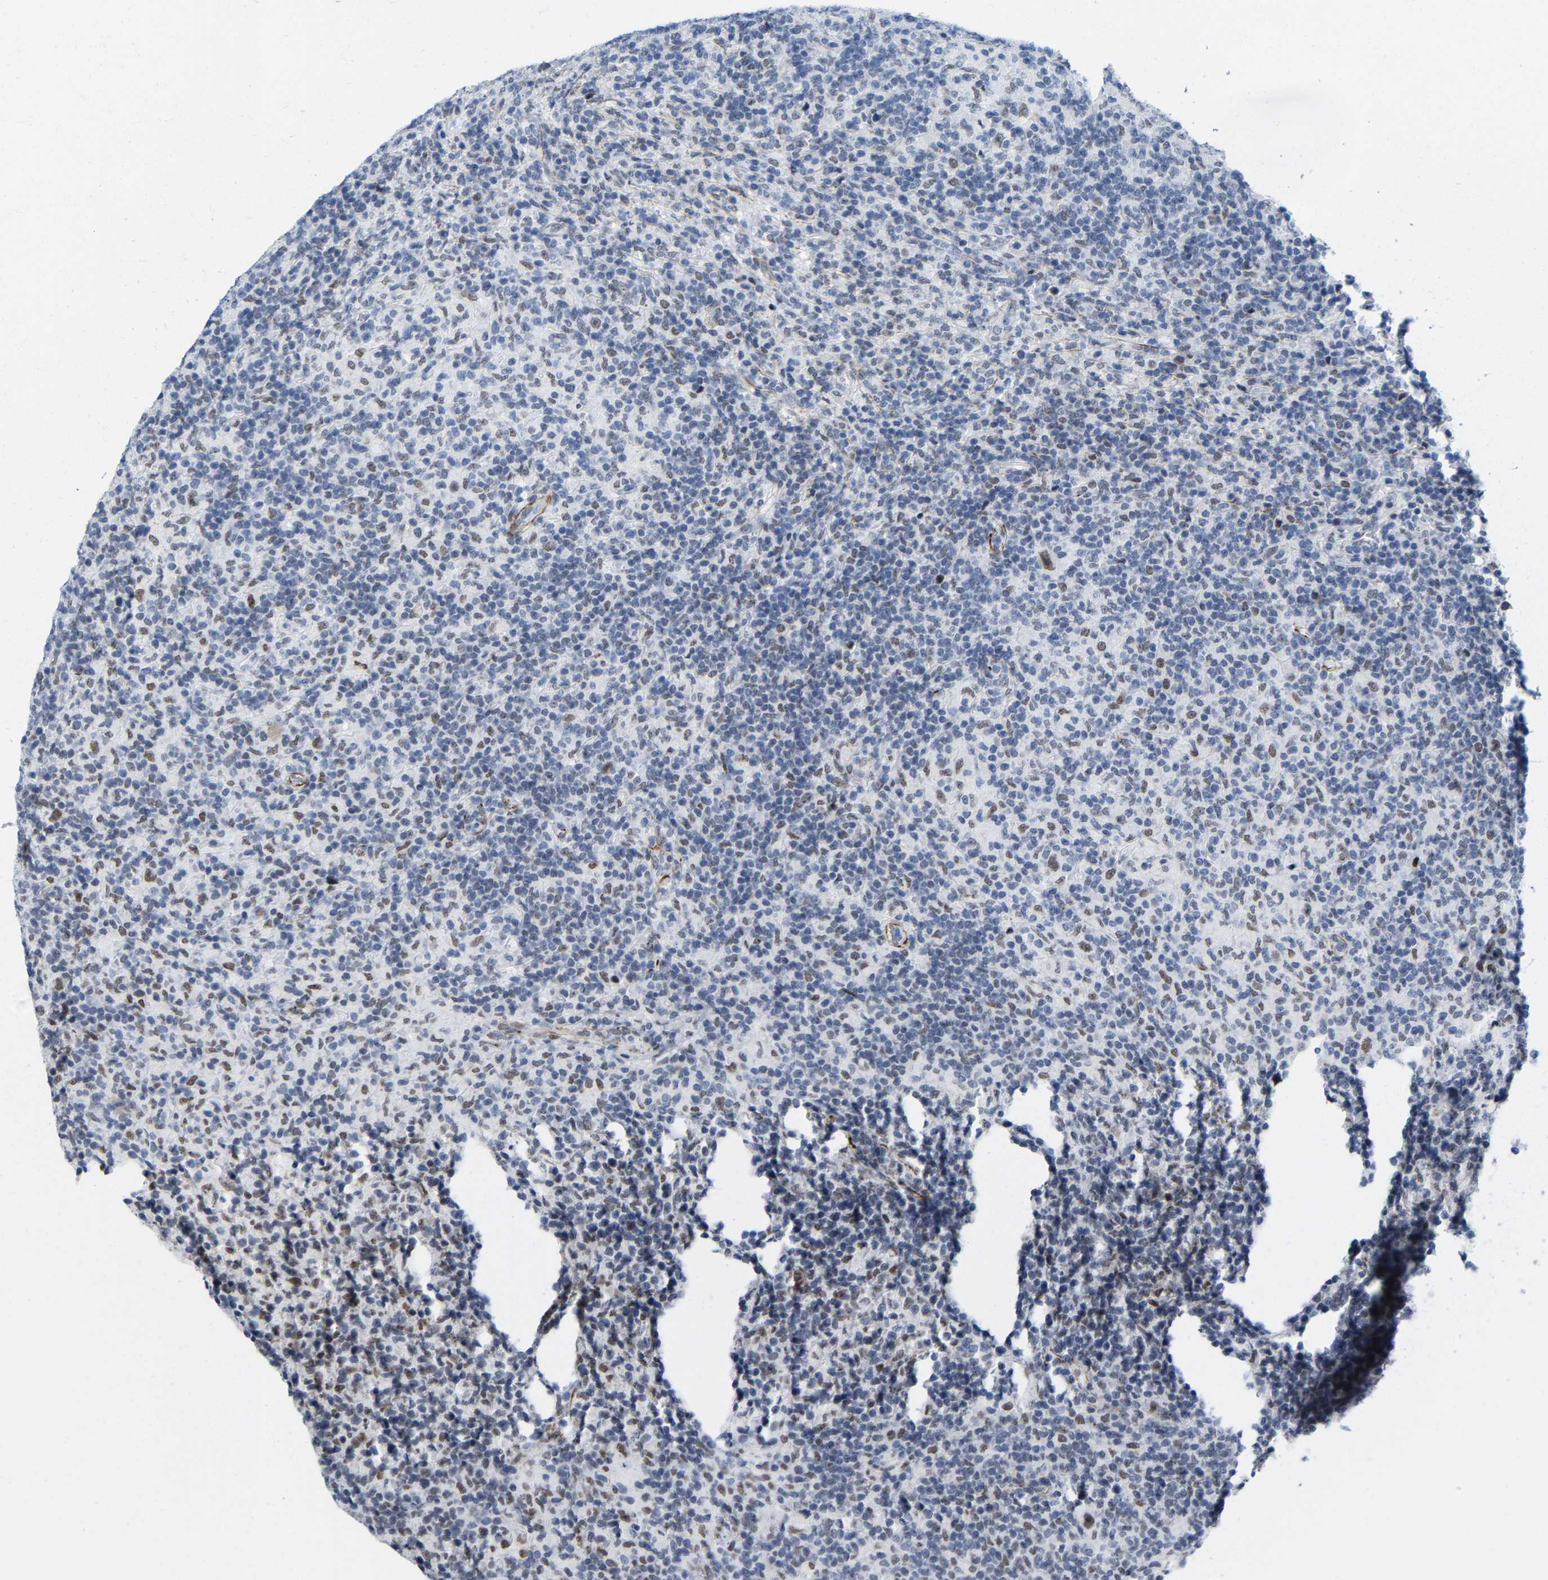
{"staining": {"intensity": "moderate", "quantity": ">75%", "location": "nuclear"}, "tissue": "lymphoma", "cell_type": "Tumor cells", "image_type": "cancer", "snomed": [{"axis": "morphology", "description": "Hodgkin's disease, NOS"}, {"axis": "topography", "description": "Lymph node"}], "caption": "An image showing moderate nuclear expression in about >75% of tumor cells in Hodgkin's disease, as visualized by brown immunohistochemical staining.", "gene": "FAM180A", "patient": {"sex": "male", "age": 70}}